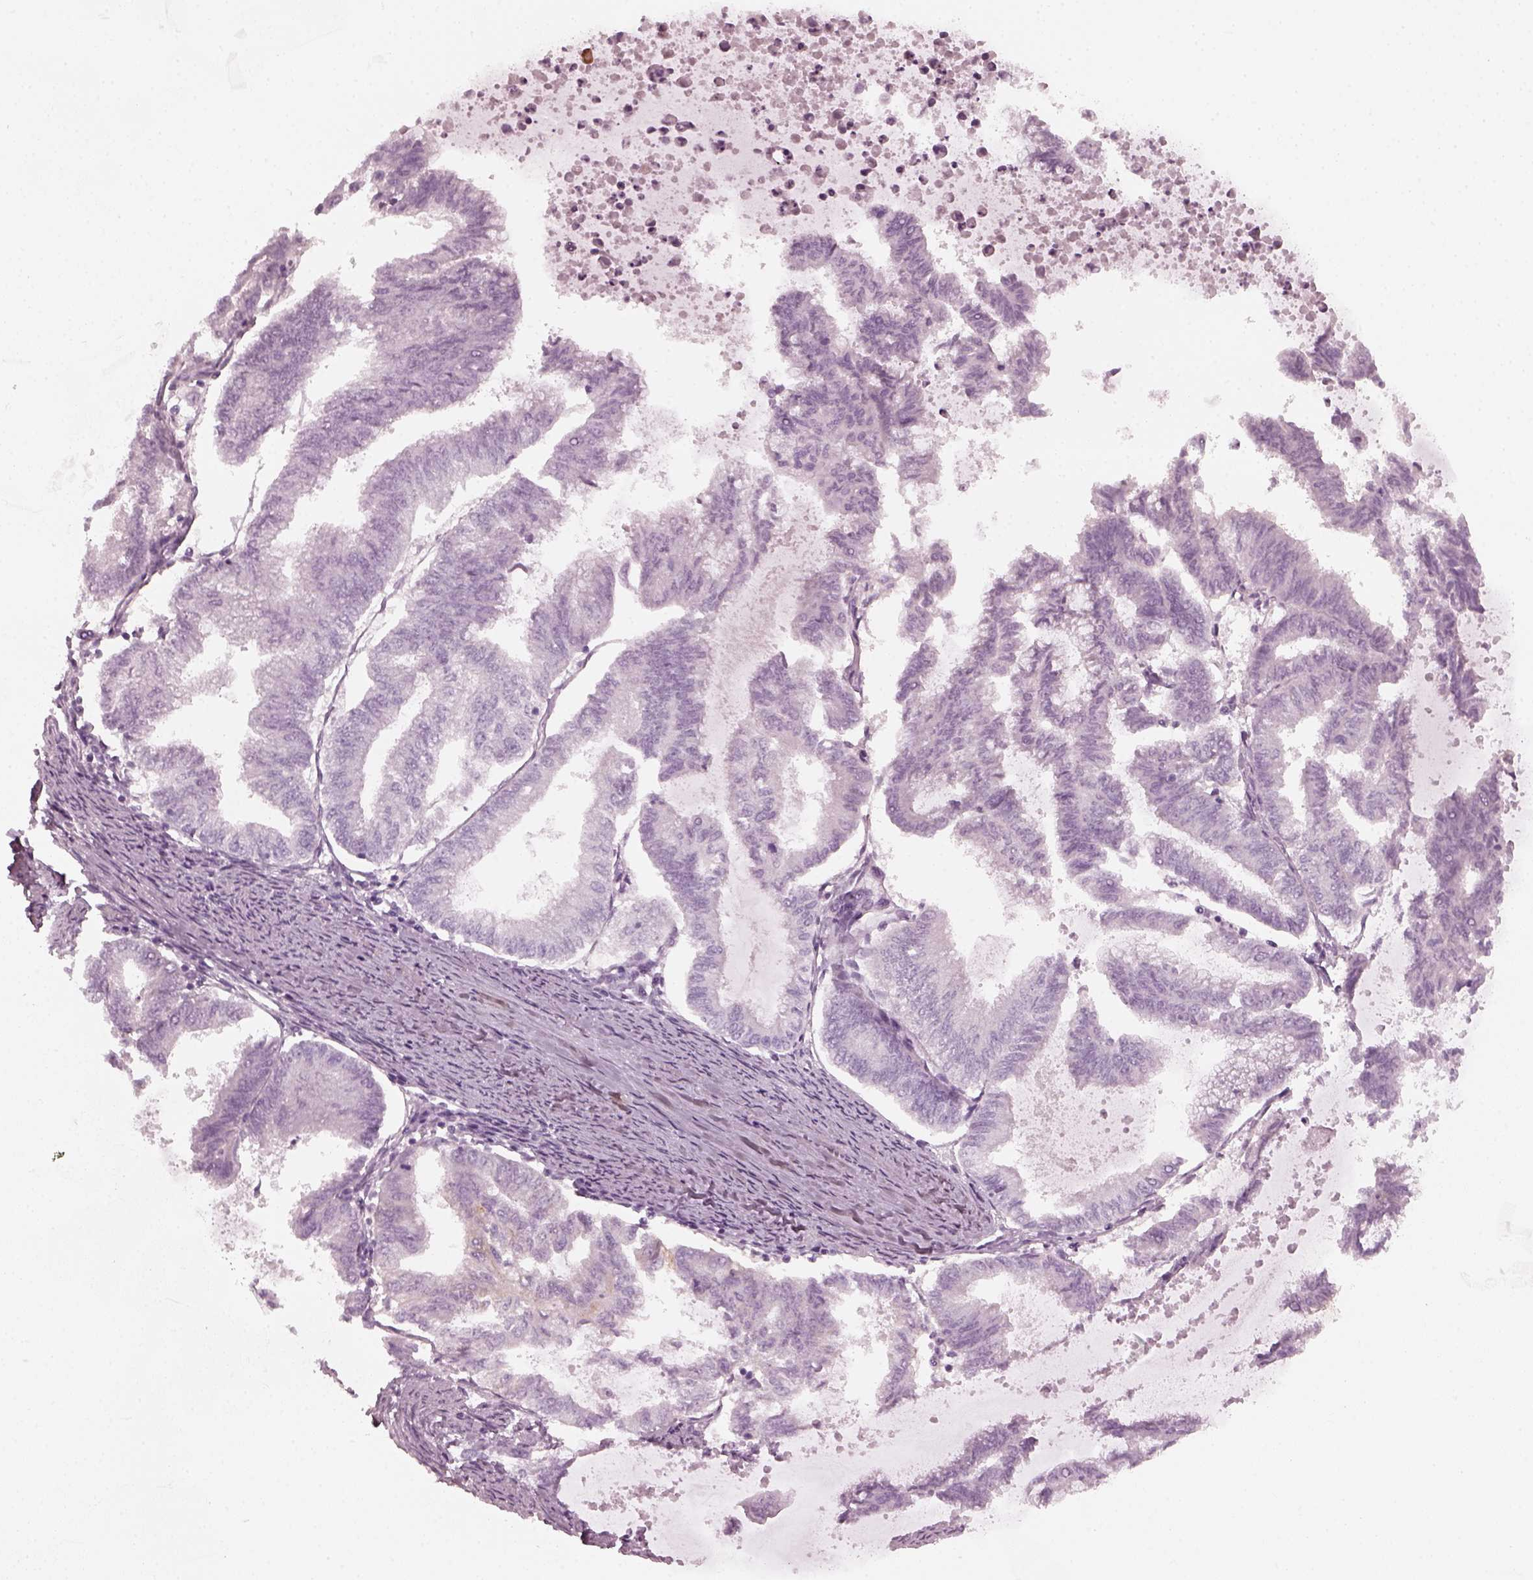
{"staining": {"intensity": "negative", "quantity": "none", "location": "none"}, "tissue": "endometrial cancer", "cell_type": "Tumor cells", "image_type": "cancer", "snomed": [{"axis": "morphology", "description": "Adenocarcinoma, NOS"}, {"axis": "topography", "description": "Endometrium"}], "caption": "This image is of endometrial cancer (adenocarcinoma) stained with immunohistochemistry to label a protein in brown with the nuclei are counter-stained blue. There is no expression in tumor cells.", "gene": "CRYBA2", "patient": {"sex": "female", "age": 79}}